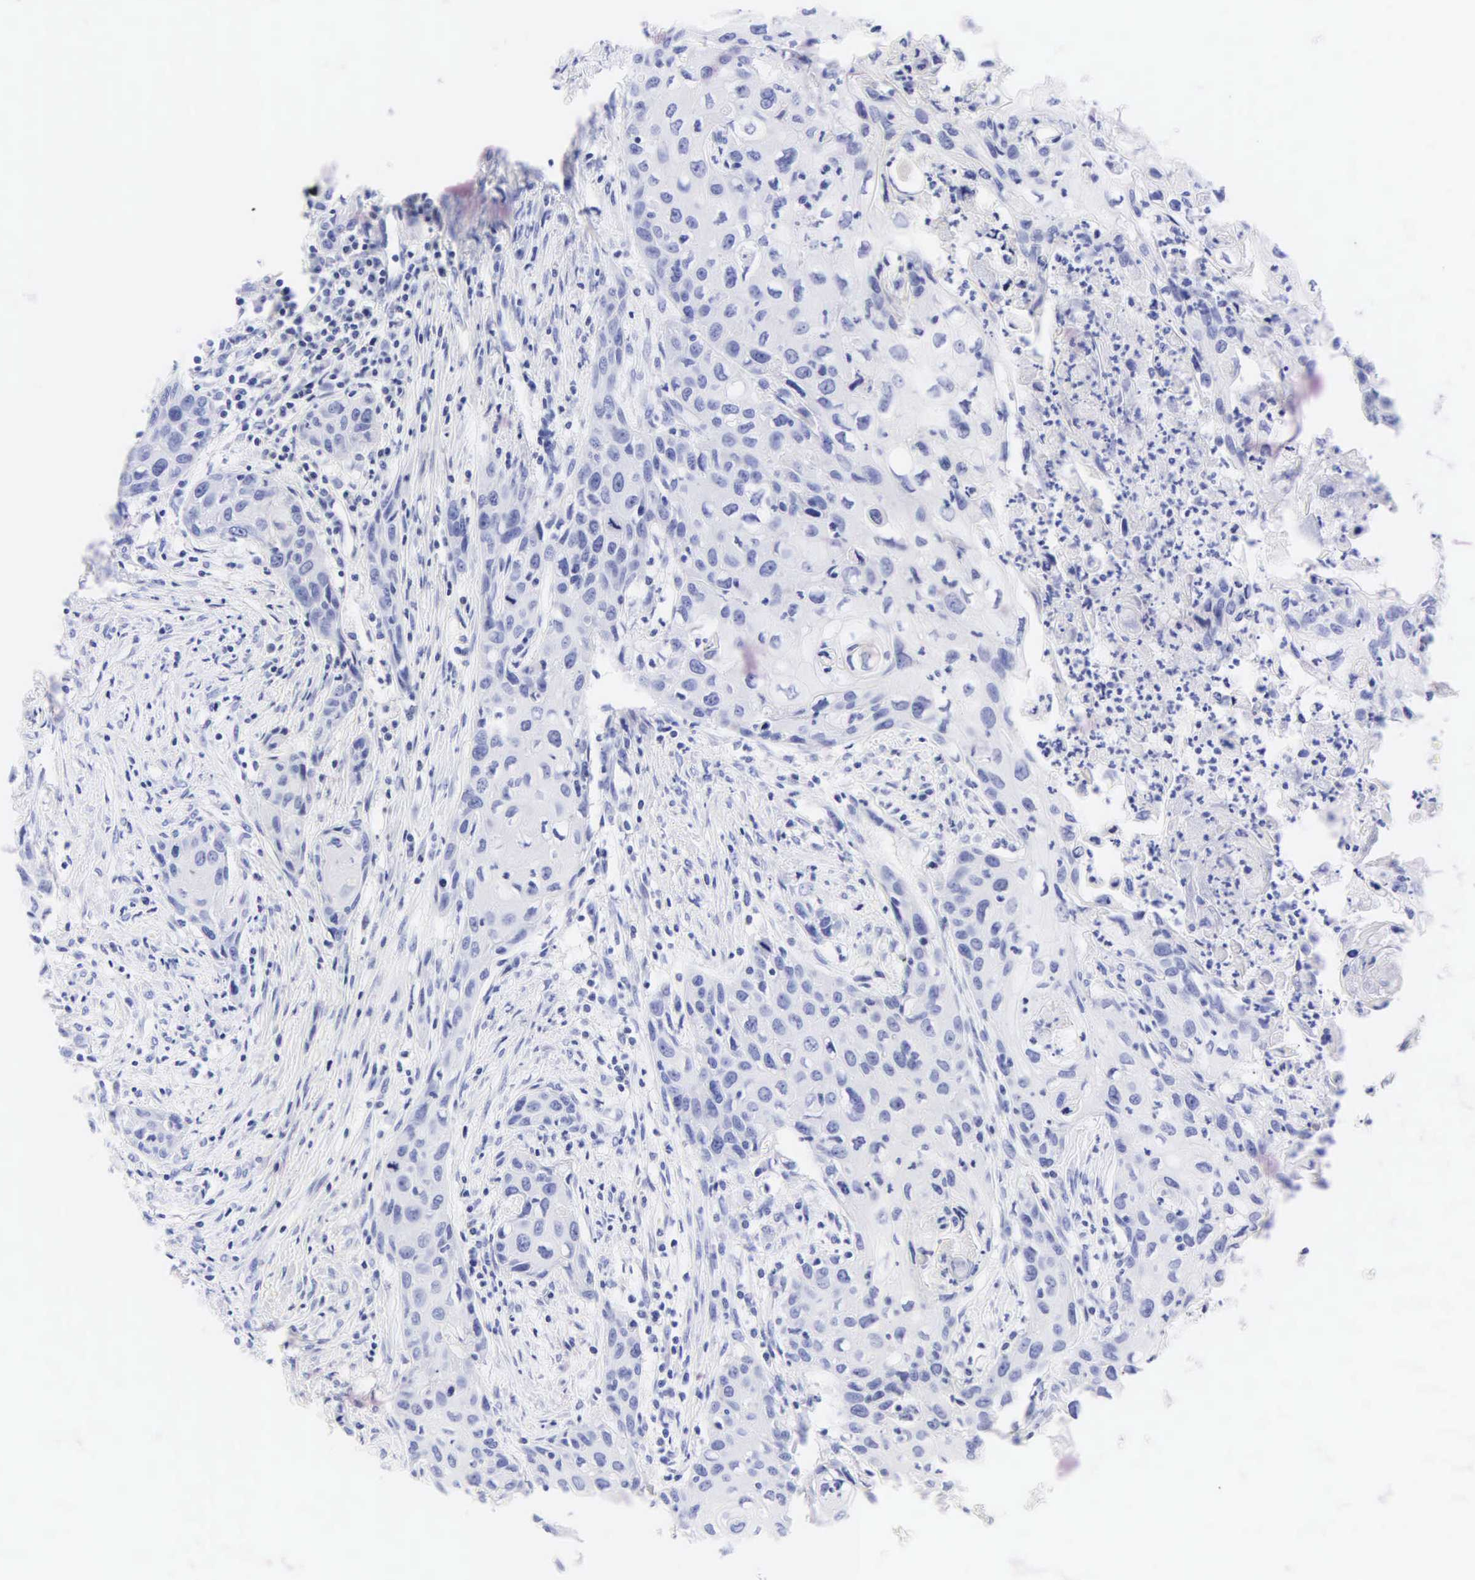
{"staining": {"intensity": "negative", "quantity": "none", "location": "none"}, "tissue": "urothelial cancer", "cell_type": "Tumor cells", "image_type": "cancer", "snomed": [{"axis": "morphology", "description": "Urothelial carcinoma, High grade"}, {"axis": "topography", "description": "Urinary bladder"}], "caption": "High-grade urothelial carcinoma was stained to show a protein in brown. There is no significant staining in tumor cells.", "gene": "KRT20", "patient": {"sex": "male", "age": 54}}